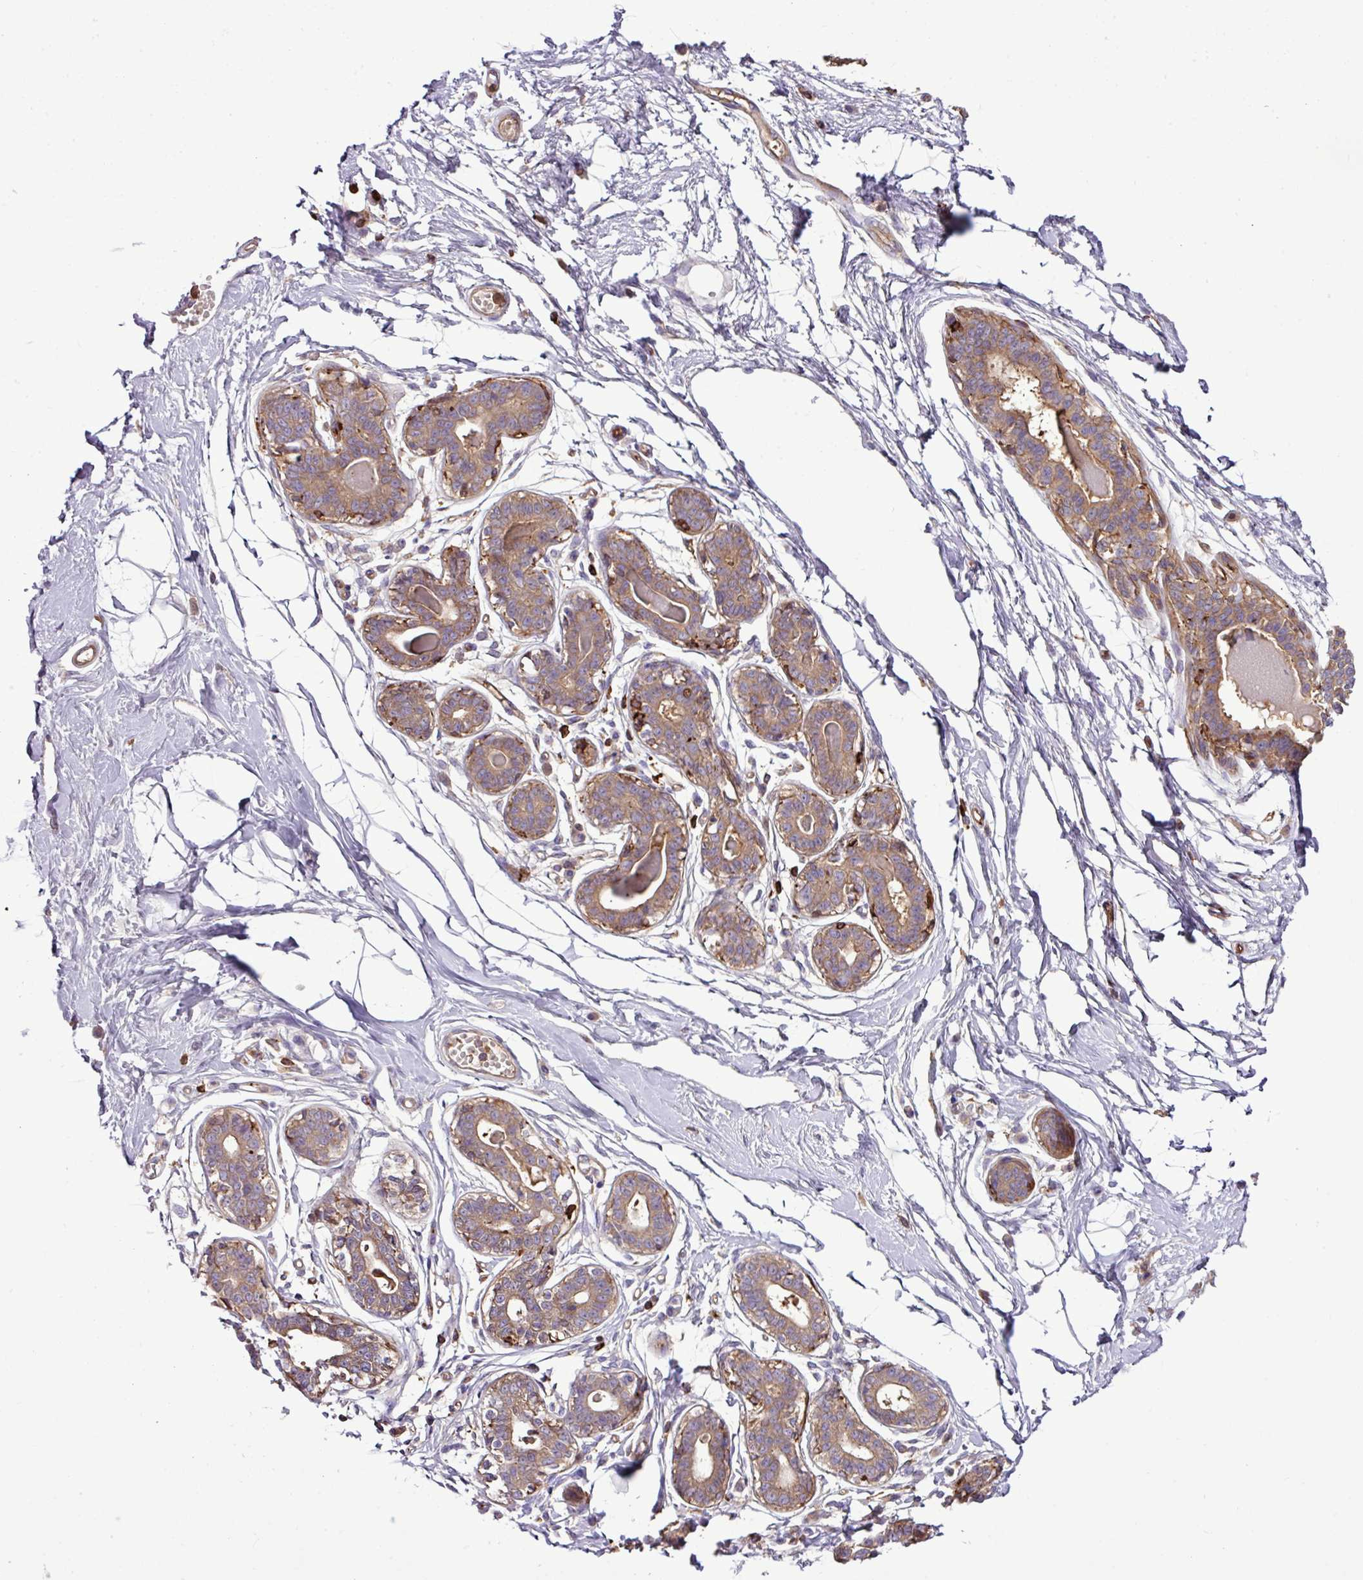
{"staining": {"intensity": "negative", "quantity": "none", "location": "none"}, "tissue": "breast", "cell_type": "Adipocytes", "image_type": "normal", "snomed": [{"axis": "morphology", "description": "Normal tissue, NOS"}, {"axis": "topography", "description": "Breast"}], "caption": "Protein analysis of unremarkable breast demonstrates no significant positivity in adipocytes.", "gene": "PGAP6", "patient": {"sex": "female", "age": 45}}